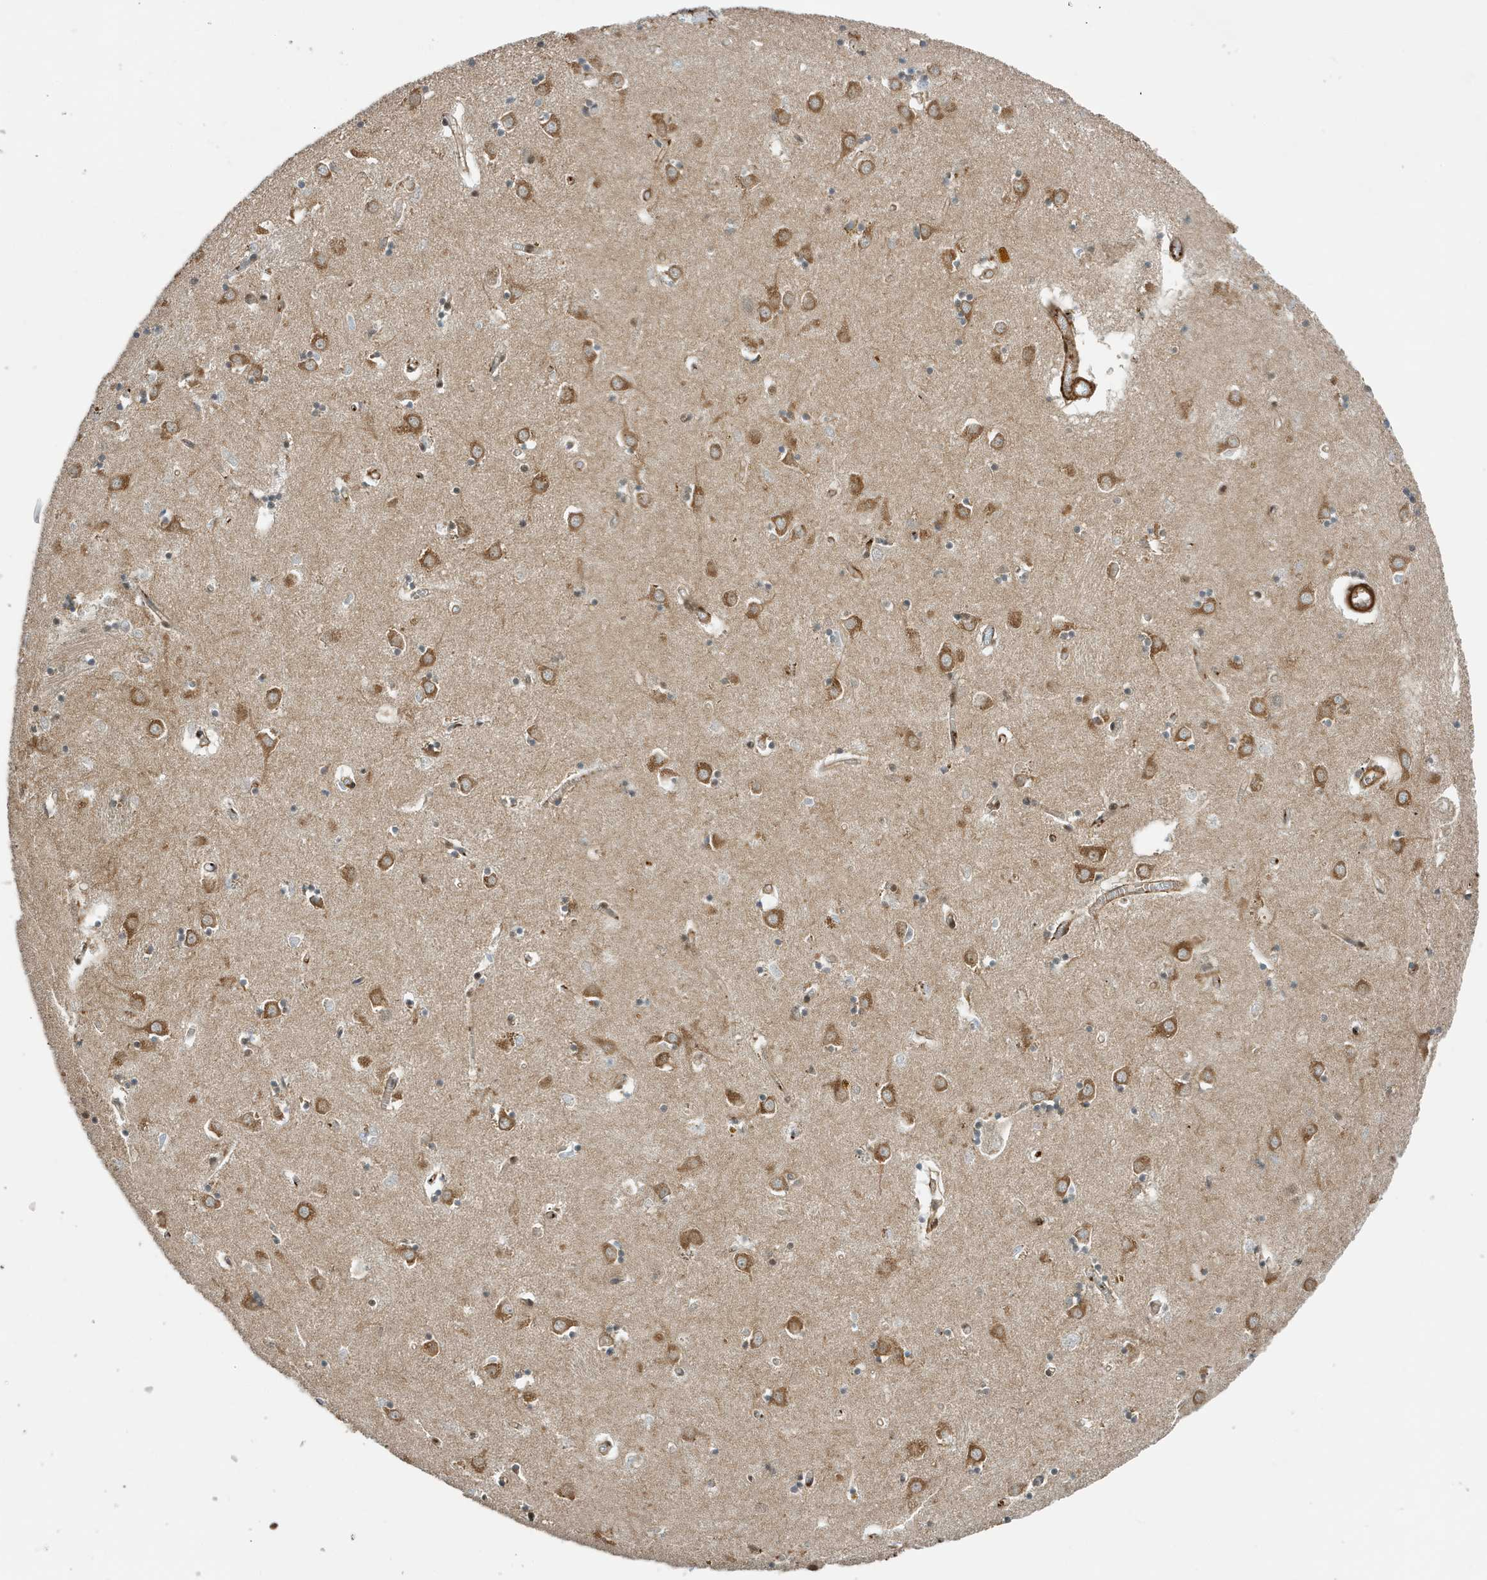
{"staining": {"intensity": "weak", "quantity": "<25%", "location": "nuclear"}, "tissue": "caudate", "cell_type": "Glial cells", "image_type": "normal", "snomed": [{"axis": "morphology", "description": "Normal tissue, NOS"}, {"axis": "topography", "description": "Lateral ventricle wall"}], "caption": "Photomicrograph shows no significant protein expression in glial cells of benign caudate. Brightfield microscopy of immunohistochemistry (IHC) stained with DAB (3,3'-diaminobenzidine) (brown) and hematoxylin (blue), captured at high magnification.", "gene": "MAST3", "patient": {"sex": "male", "age": 70}}